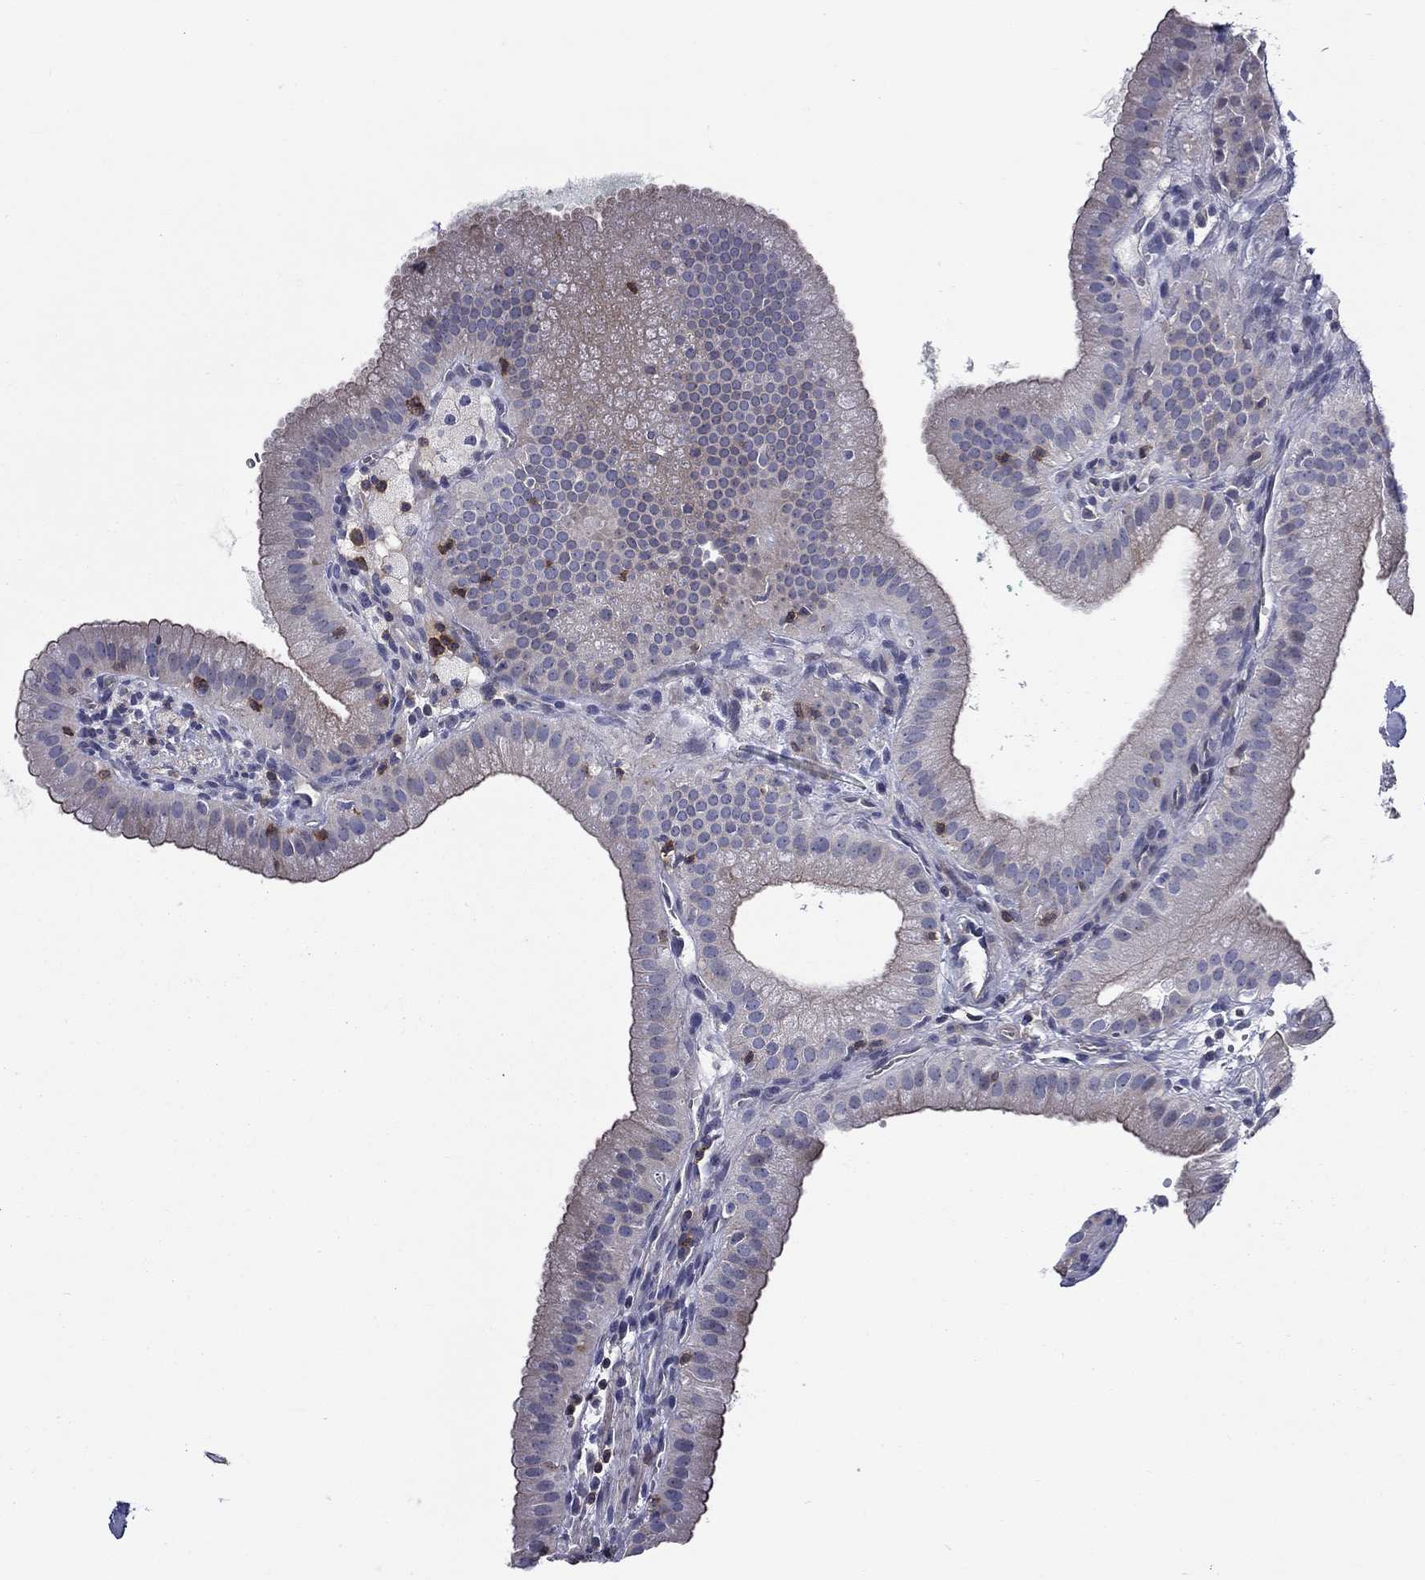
{"staining": {"intensity": "strong", "quantity": "<25%", "location": "cytoplasmic/membranous"}, "tissue": "gallbladder", "cell_type": "Glandular cells", "image_type": "normal", "snomed": [{"axis": "morphology", "description": "Normal tissue, NOS"}, {"axis": "topography", "description": "Gallbladder"}], "caption": "Human gallbladder stained for a protein (brown) exhibits strong cytoplasmic/membranous positive expression in approximately <25% of glandular cells.", "gene": "SIT1", "patient": {"sex": "male", "age": 67}}